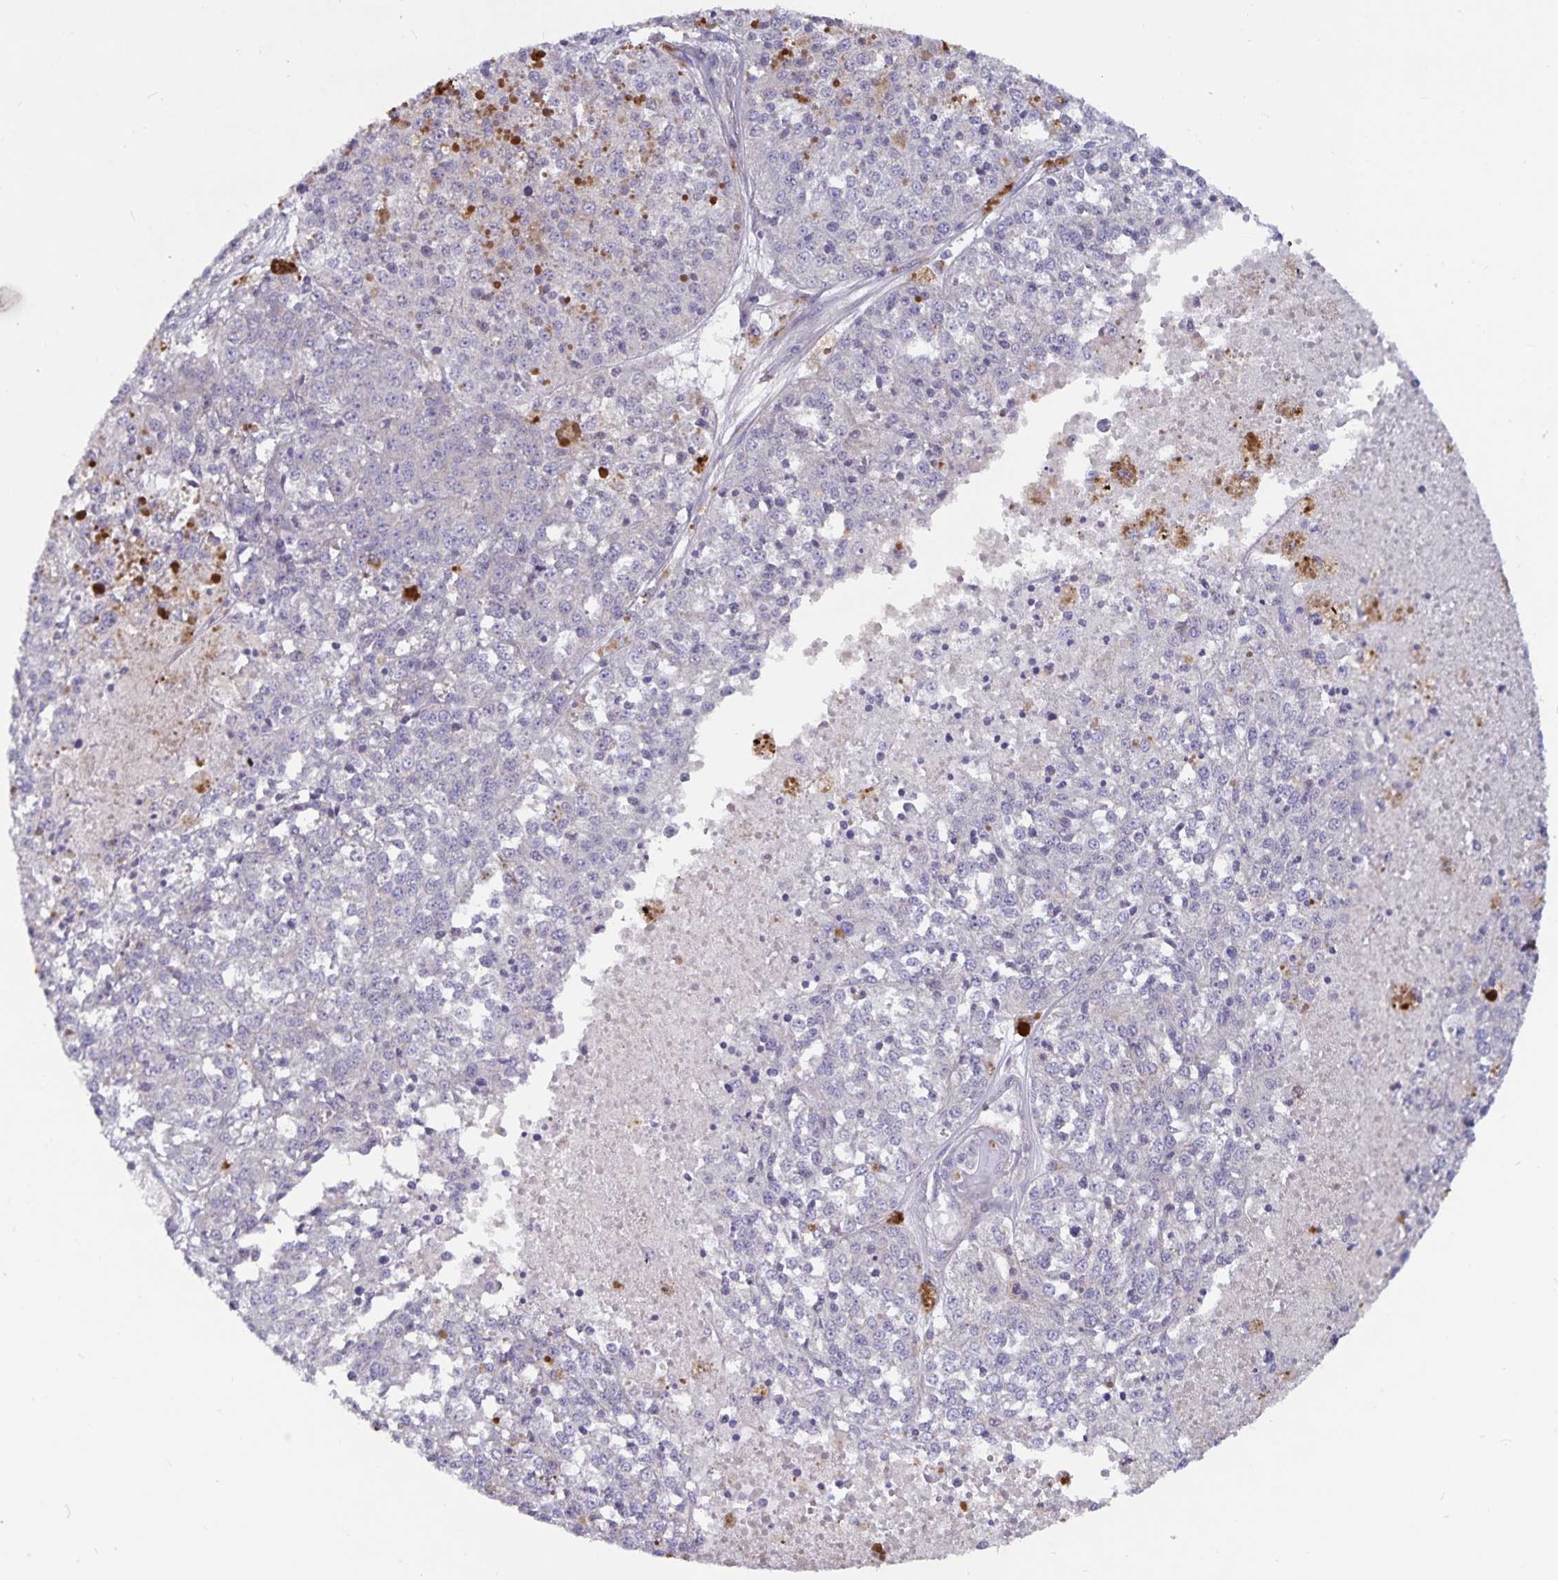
{"staining": {"intensity": "negative", "quantity": "none", "location": "none"}, "tissue": "melanoma", "cell_type": "Tumor cells", "image_type": "cancer", "snomed": [{"axis": "morphology", "description": "Malignant melanoma, Metastatic site"}, {"axis": "topography", "description": "Lymph node"}], "caption": "A micrograph of human melanoma is negative for staining in tumor cells.", "gene": "FAM120A", "patient": {"sex": "female", "age": 64}}